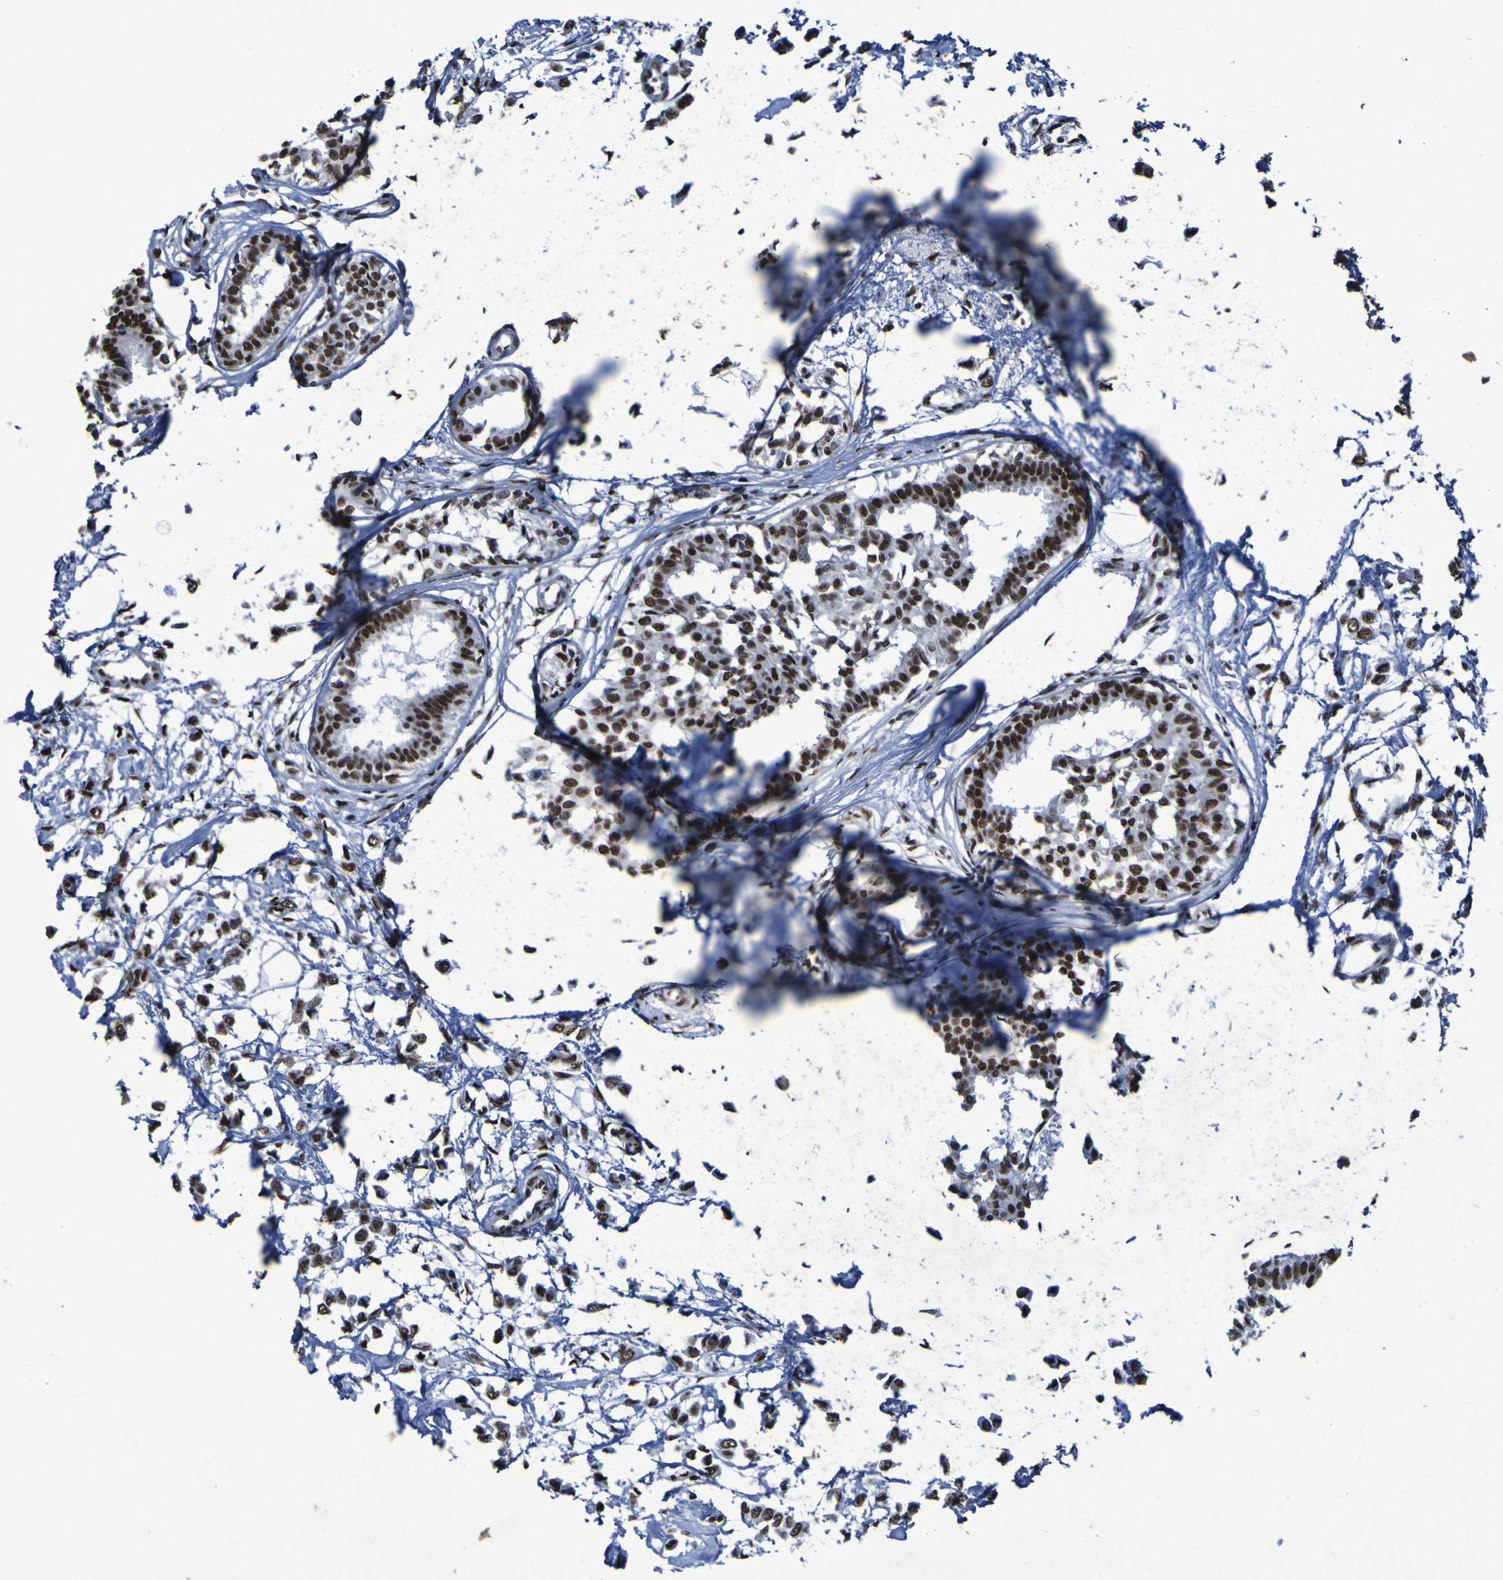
{"staining": {"intensity": "strong", "quantity": ">75%", "location": "nuclear"}, "tissue": "breast cancer", "cell_type": "Tumor cells", "image_type": "cancer", "snomed": [{"axis": "morphology", "description": "Lobular carcinoma"}, {"axis": "topography", "description": "Breast"}], "caption": "There is high levels of strong nuclear expression in tumor cells of breast lobular carcinoma, as demonstrated by immunohistochemical staining (brown color).", "gene": "HNRNPR", "patient": {"sex": "female", "age": 51}}